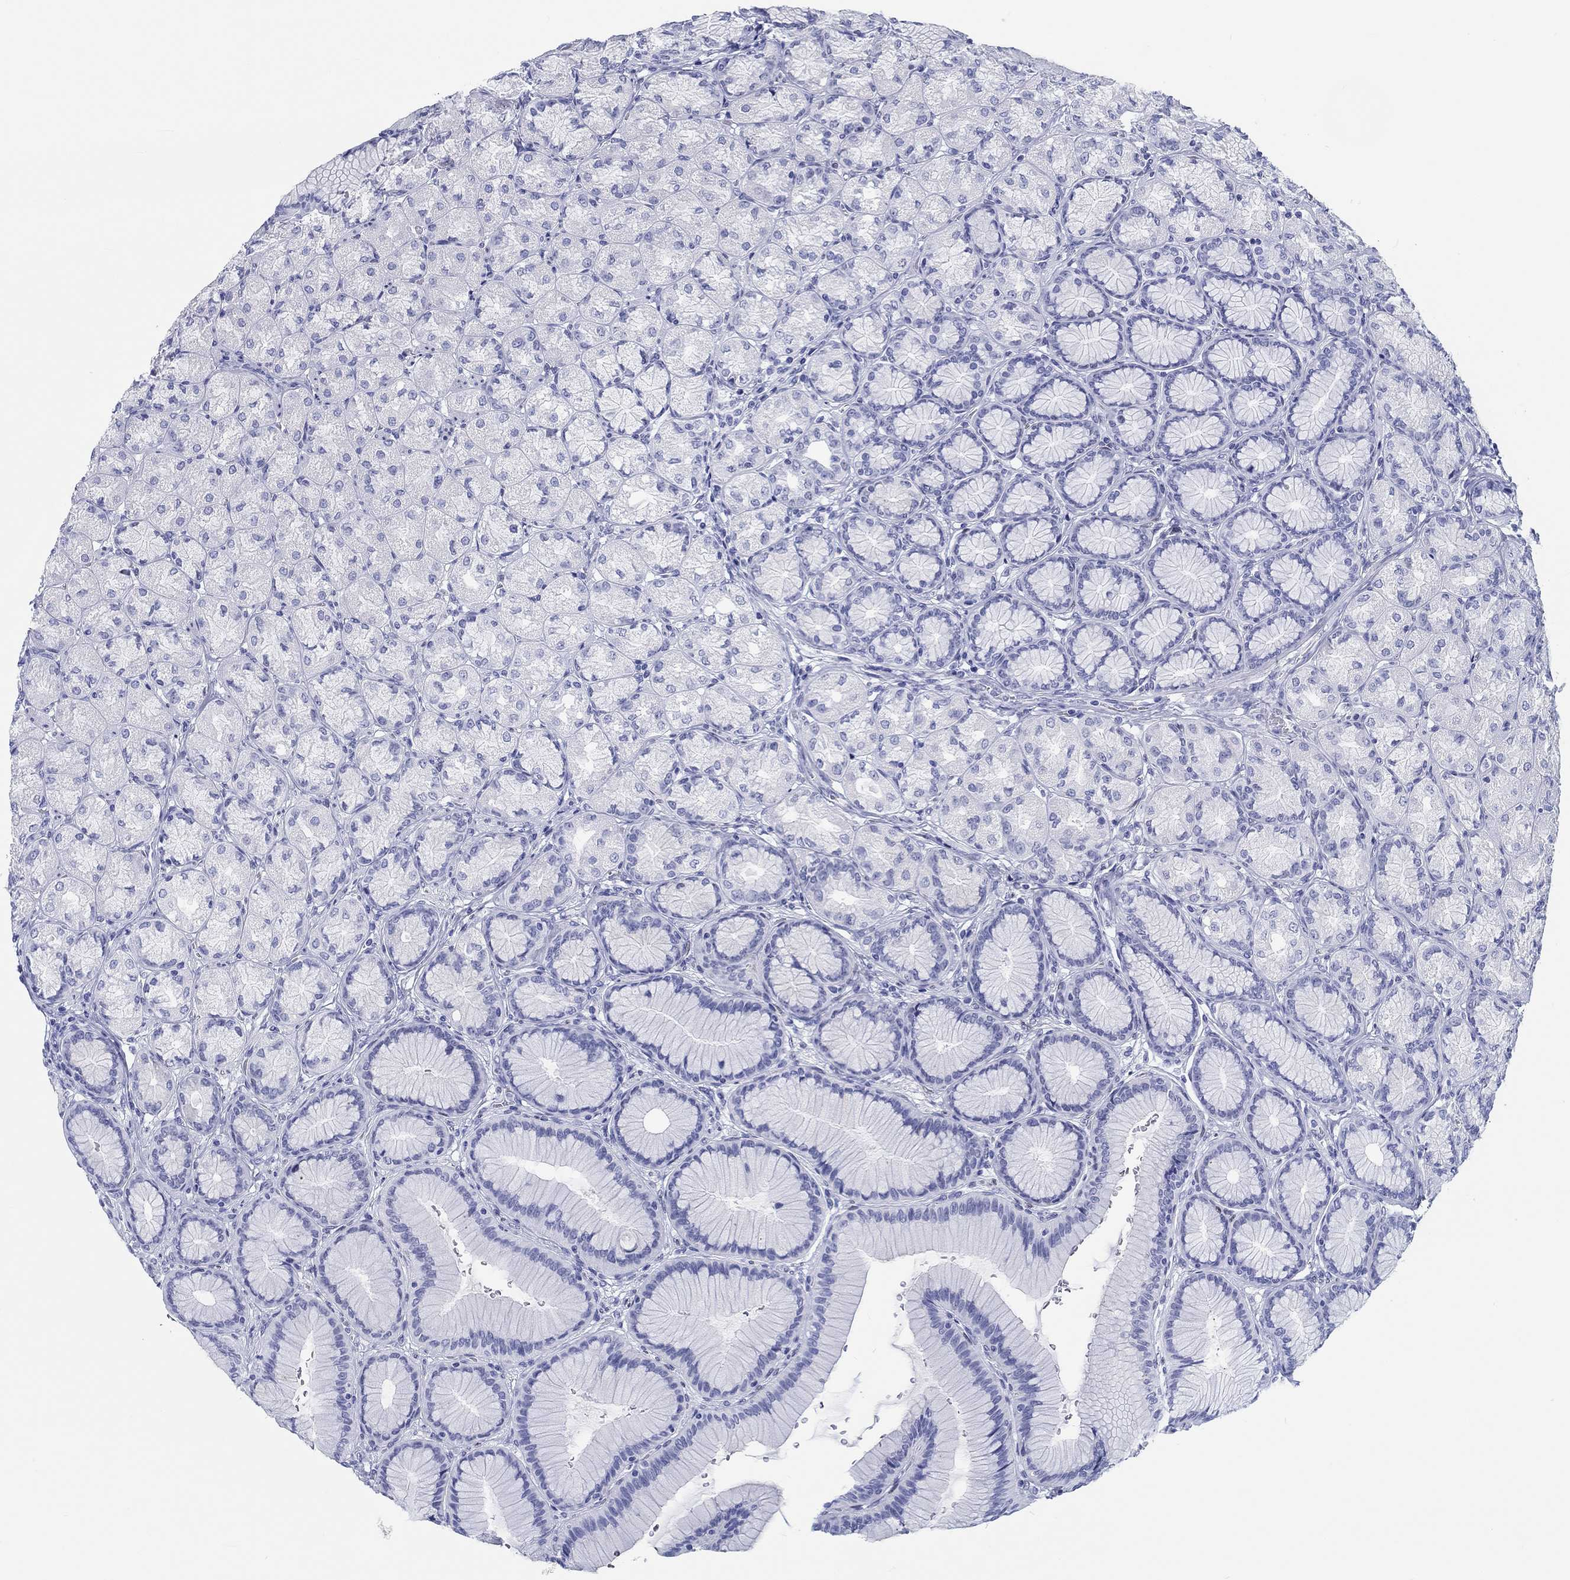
{"staining": {"intensity": "negative", "quantity": "none", "location": "none"}, "tissue": "stomach", "cell_type": "Glandular cells", "image_type": "normal", "snomed": [{"axis": "morphology", "description": "Normal tissue, NOS"}, {"axis": "morphology", "description": "Adenocarcinoma, NOS"}, {"axis": "morphology", "description": "Adenocarcinoma, High grade"}, {"axis": "topography", "description": "Stomach, upper"}, {"axis": "topography", "description": "Stomach"}], "caption": "Immunohistochemical staining of unremarkable human stomach displays no significant staining in glandular cells.", "gene": "H1", "patient": {"sex": "female", "age": 65}}